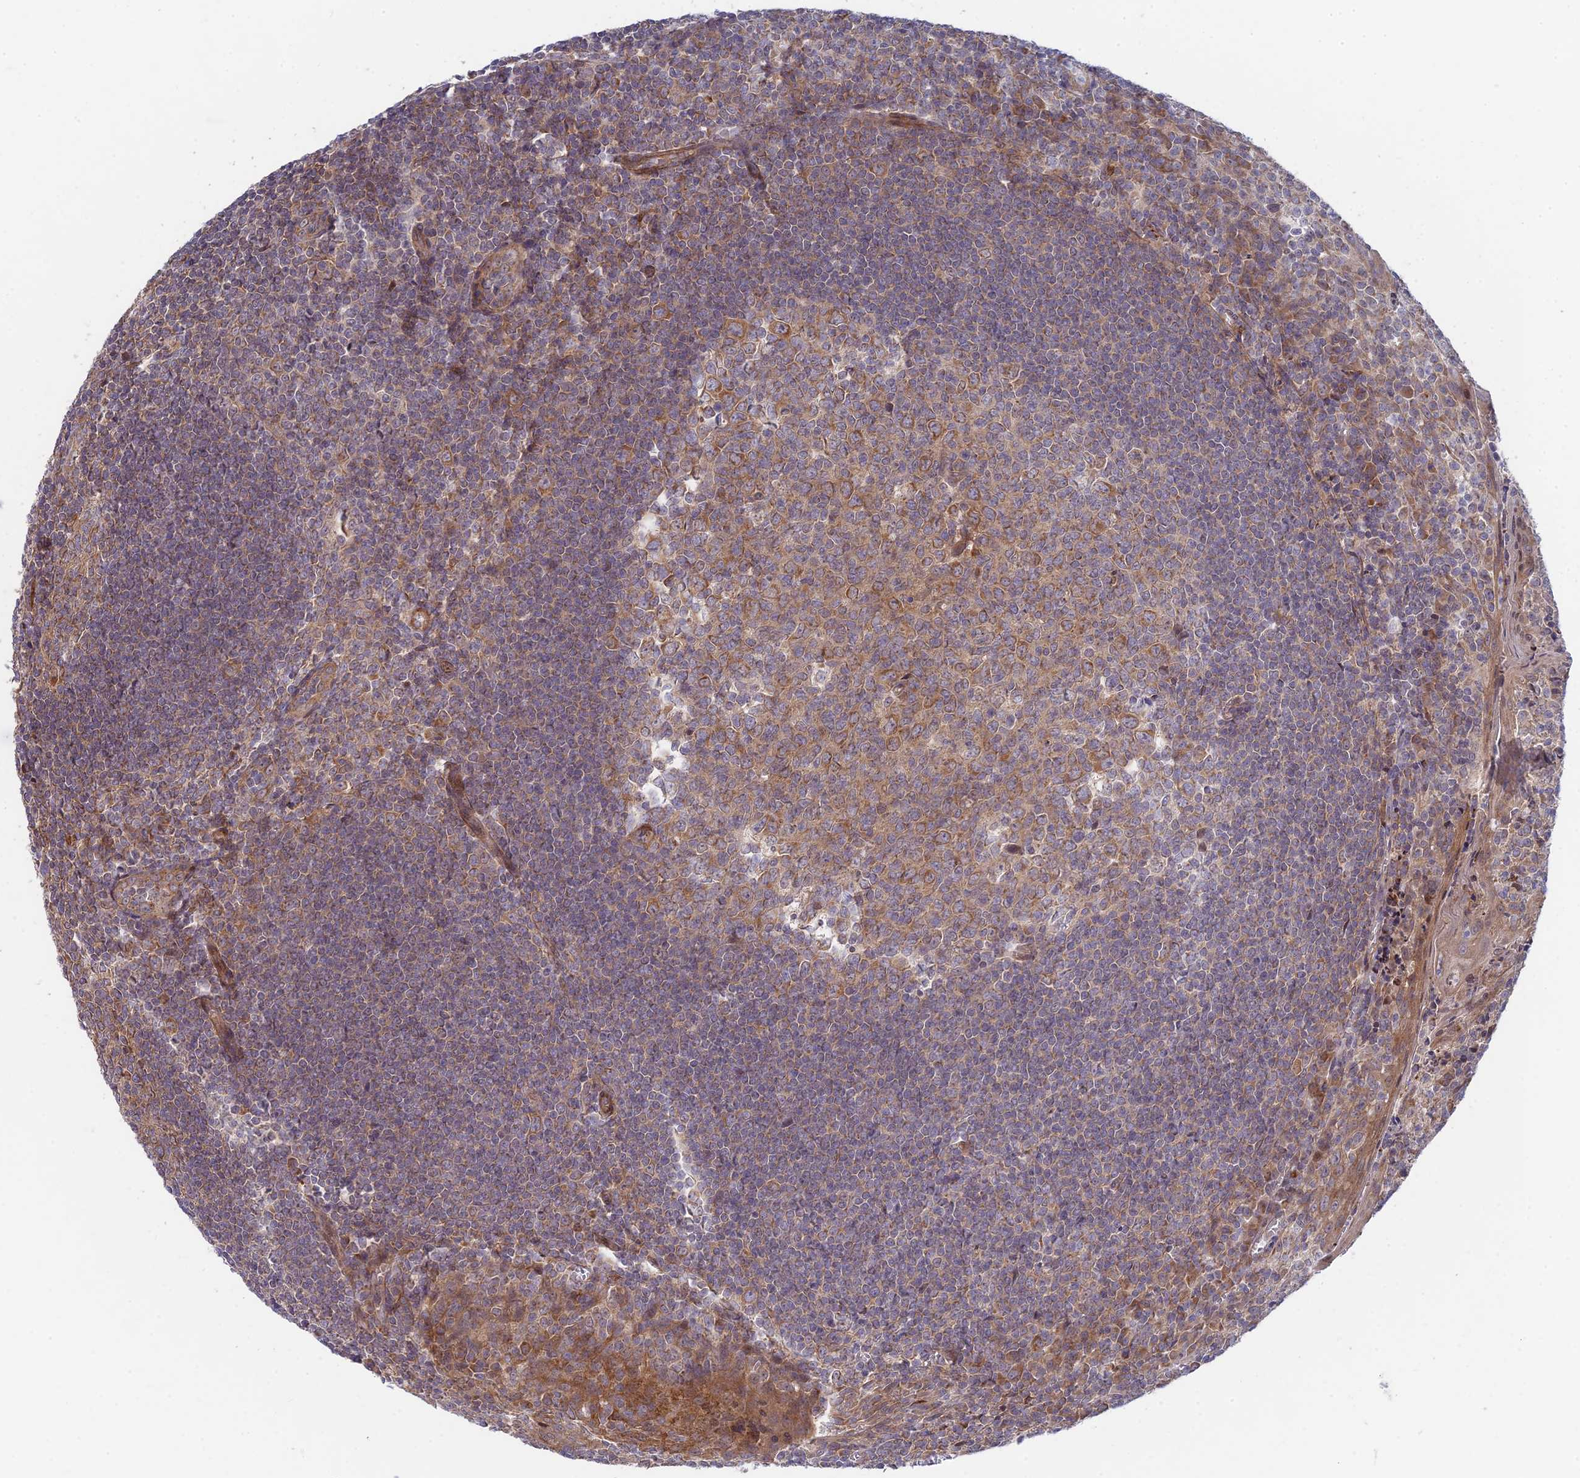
{"staining": {"intensity": "moderate", "quantity": "25%-75%", "location": "cytoplasmic/membranous"}, "tissue": "tonsil", "cell_type": "Germinal center cells", "image_type": "normal", "snomed": [{"axis": "morphology", "description": "Normal tissue, NOS"}, {"axis": "topography", "description": "Tonsil"}], "caption": "Germinal center cells display moderate cytoplasmic/membranous positivity in approximately 25%-75% of cells in benign tonsil. (DAB (3,3'-diaminobenzidine) IHC, brown staining for protein, blue staining for nuclei).", "gene": "INCA1", "patient": {"sex": "male", "age": 27}}